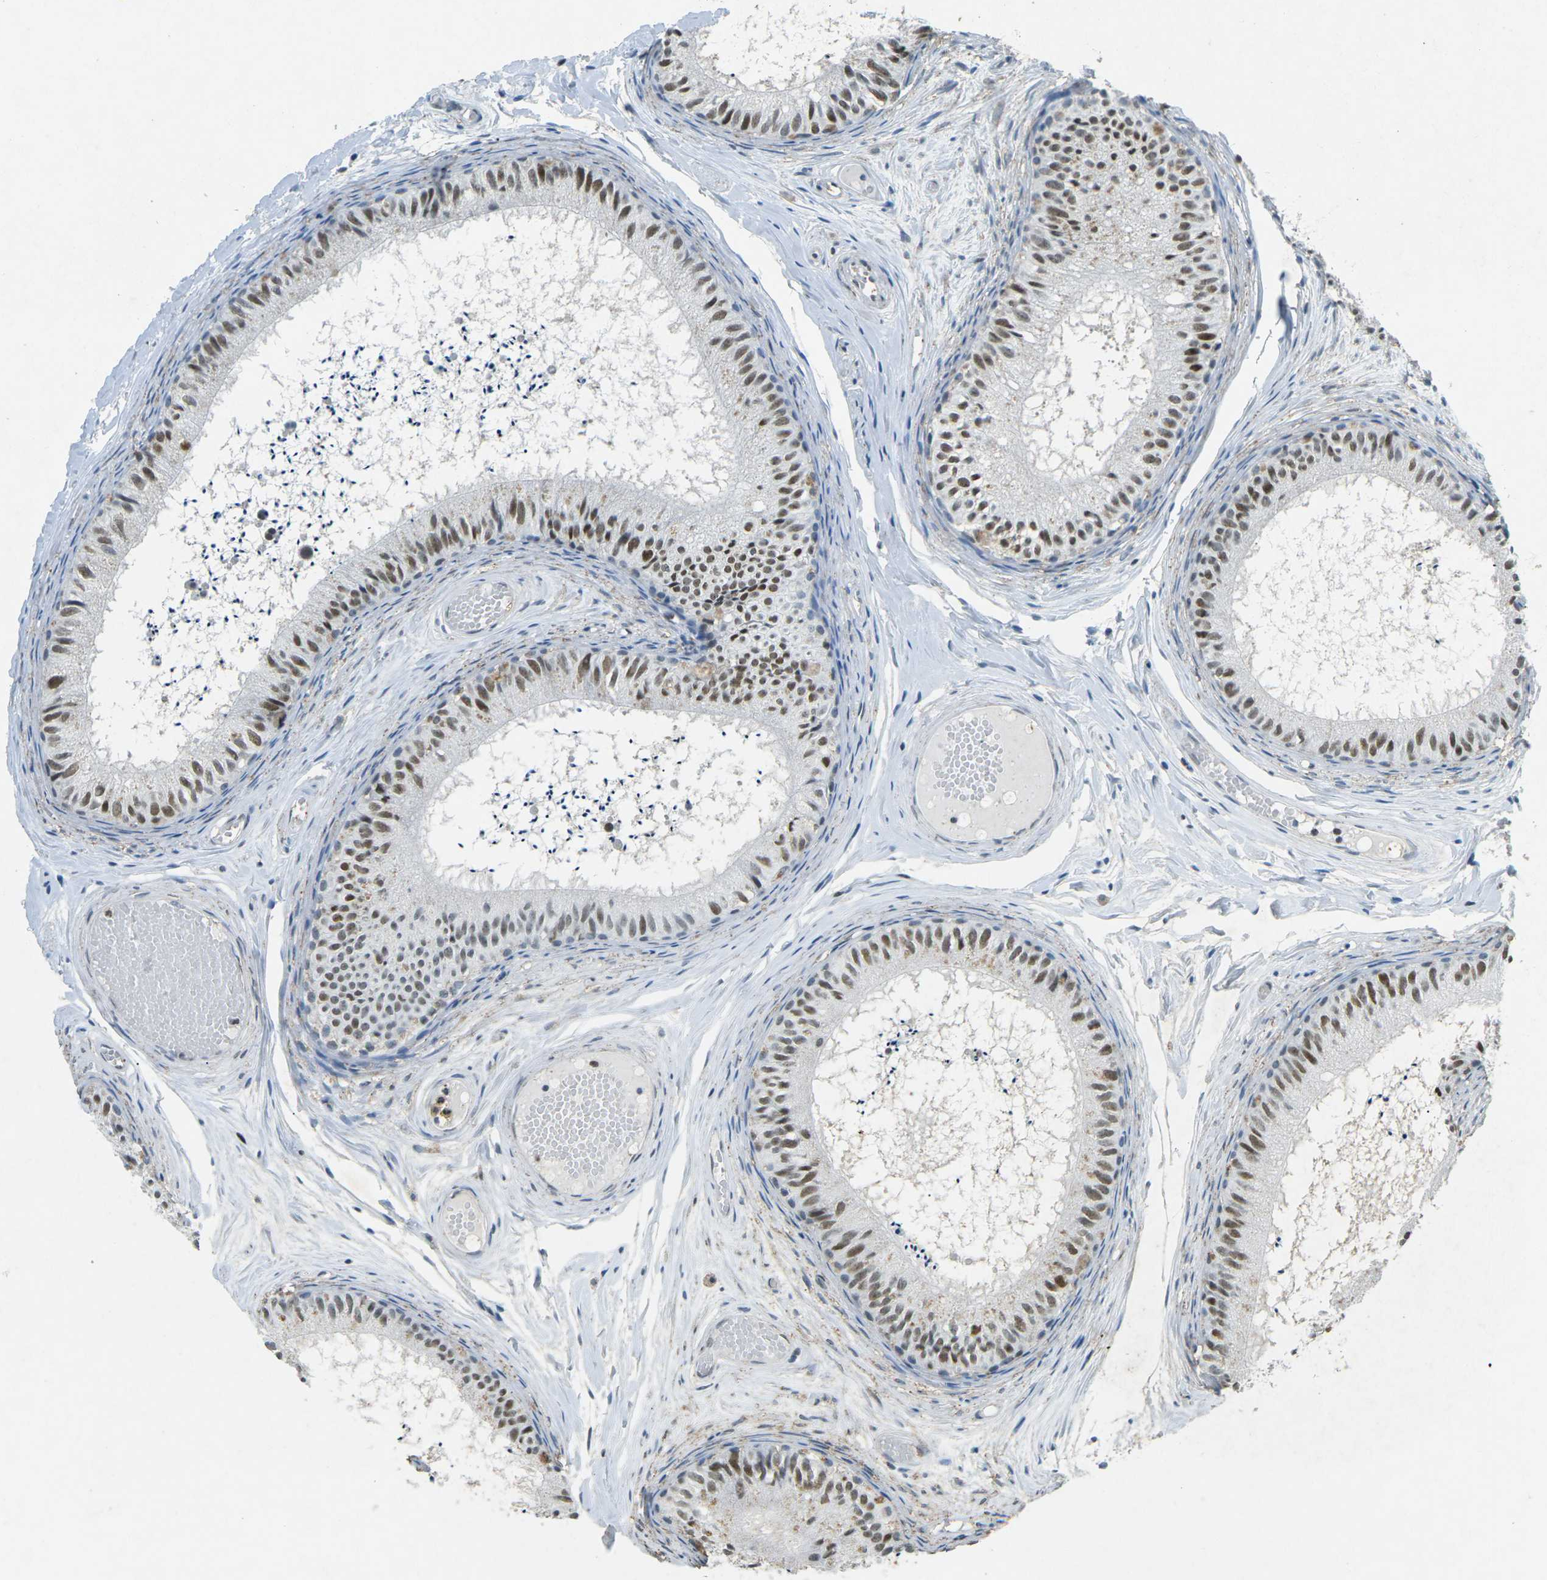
{"staining": {"intensity": "strong", "quantity": ">75%", "location": "nuclear"}, "tissue": "epididymis", "cell_type": "Glandular cells", "image_type": "normal", "snomed": [{"axis": "morphology", "description": "Normal tissue, NOS"}, {"axis": "topography", "description": "Epididymis"}], "caption": "Strong nuclear staining for a protein is seen in about >75% of glandular cells of benign epididymis using immunohistochemistry.", "gene": "RB1", "patient": {"sex": "male", "age": 46}}